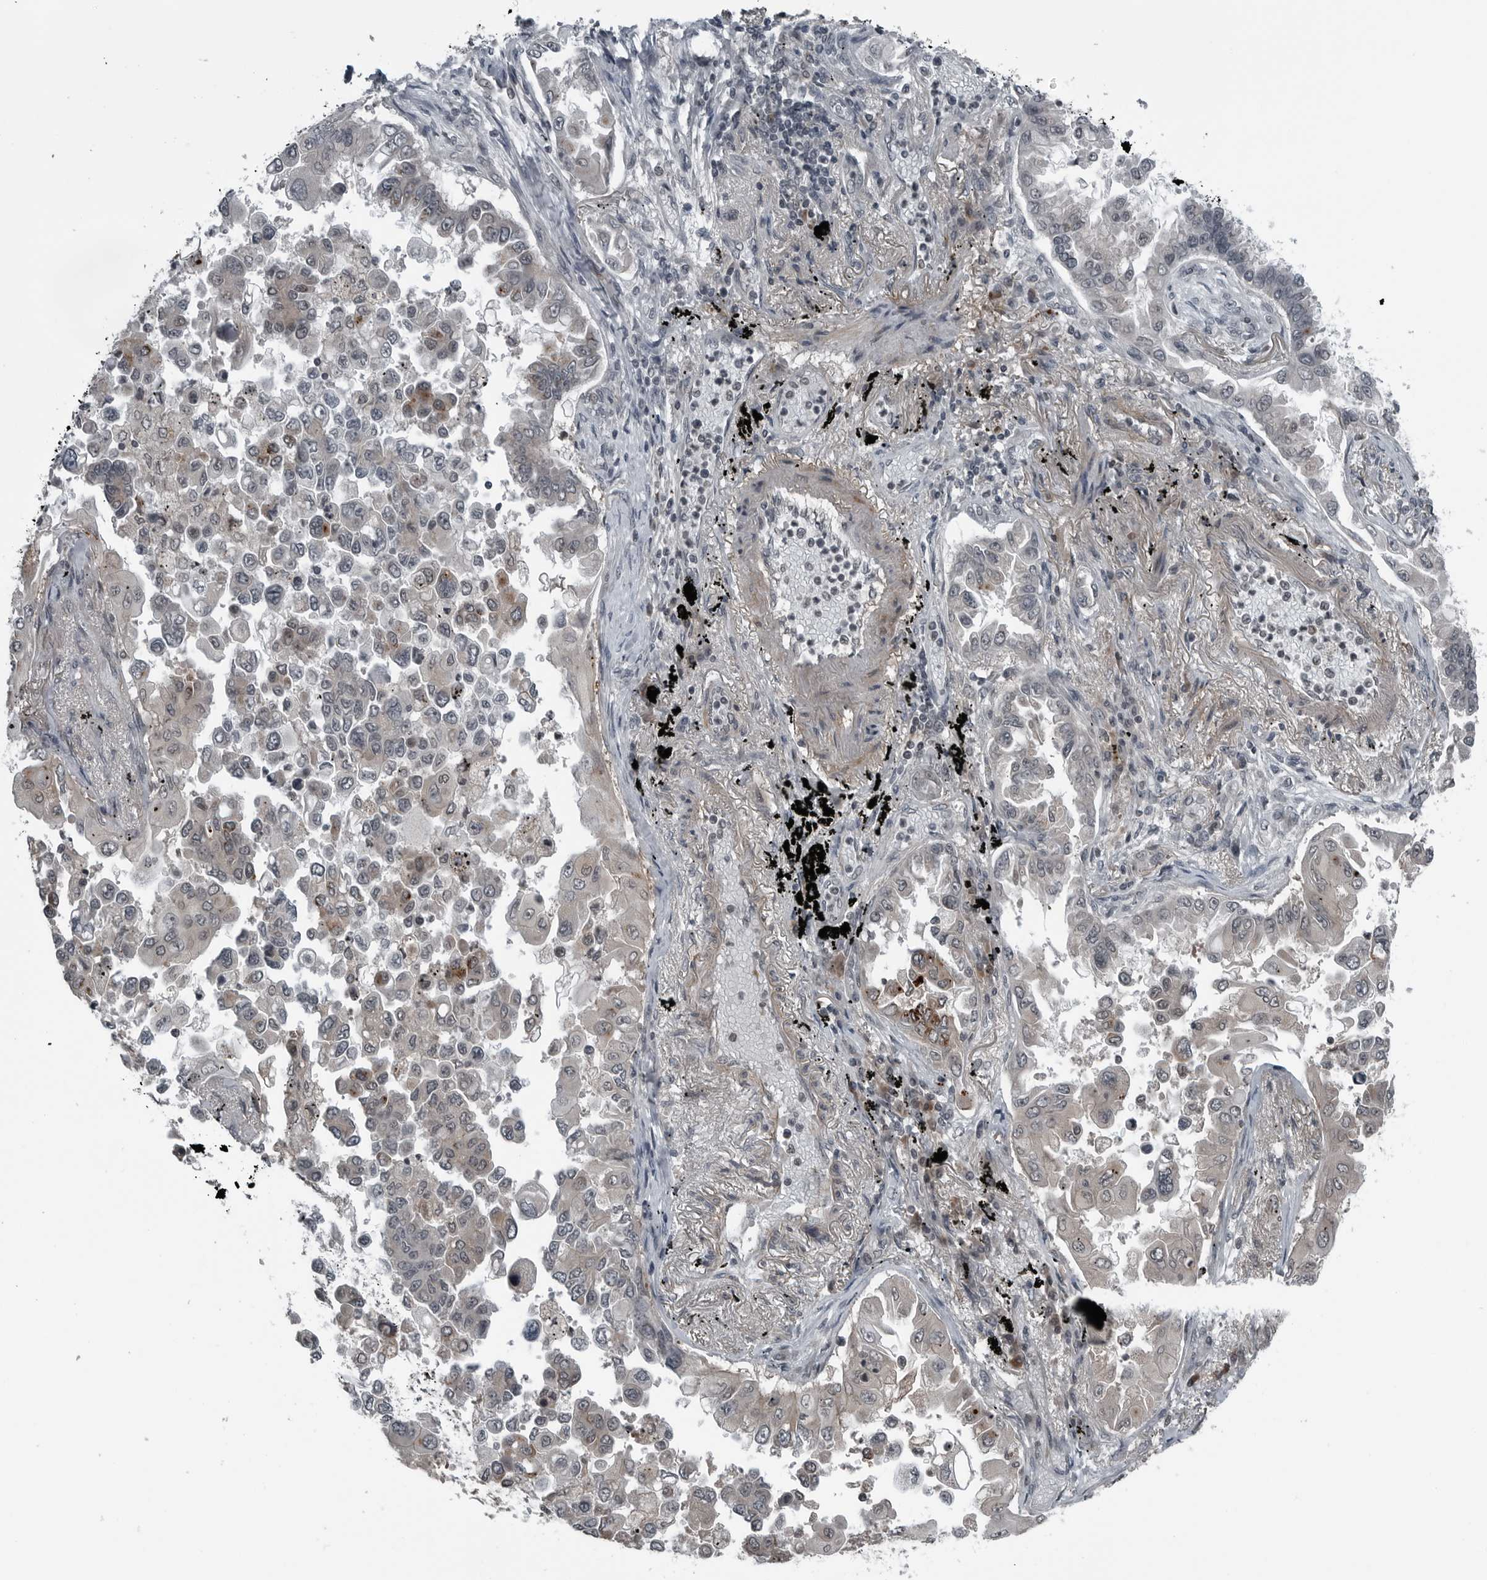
{"staining": {"intensity": "negative", "quantity": "none", "location": "none"}, "tissue": "lung cancer", "cell_type": "Tumor cells", "image_type": "cancer", "snomed": [{"axis": "morphology", "description": "Adenocarcinoma, NOS"}, {"axis": "topography", "description": "Lung"}], "caption": "Immunohistochemical staining of human lung cancer (adenocarcinoma) reveals no significant positivity in tumor cells. (DAB immunohistochemistry (IHC), high magnification).", "gene": "GAK", "patient": {"sex": "female", "age": 67}}